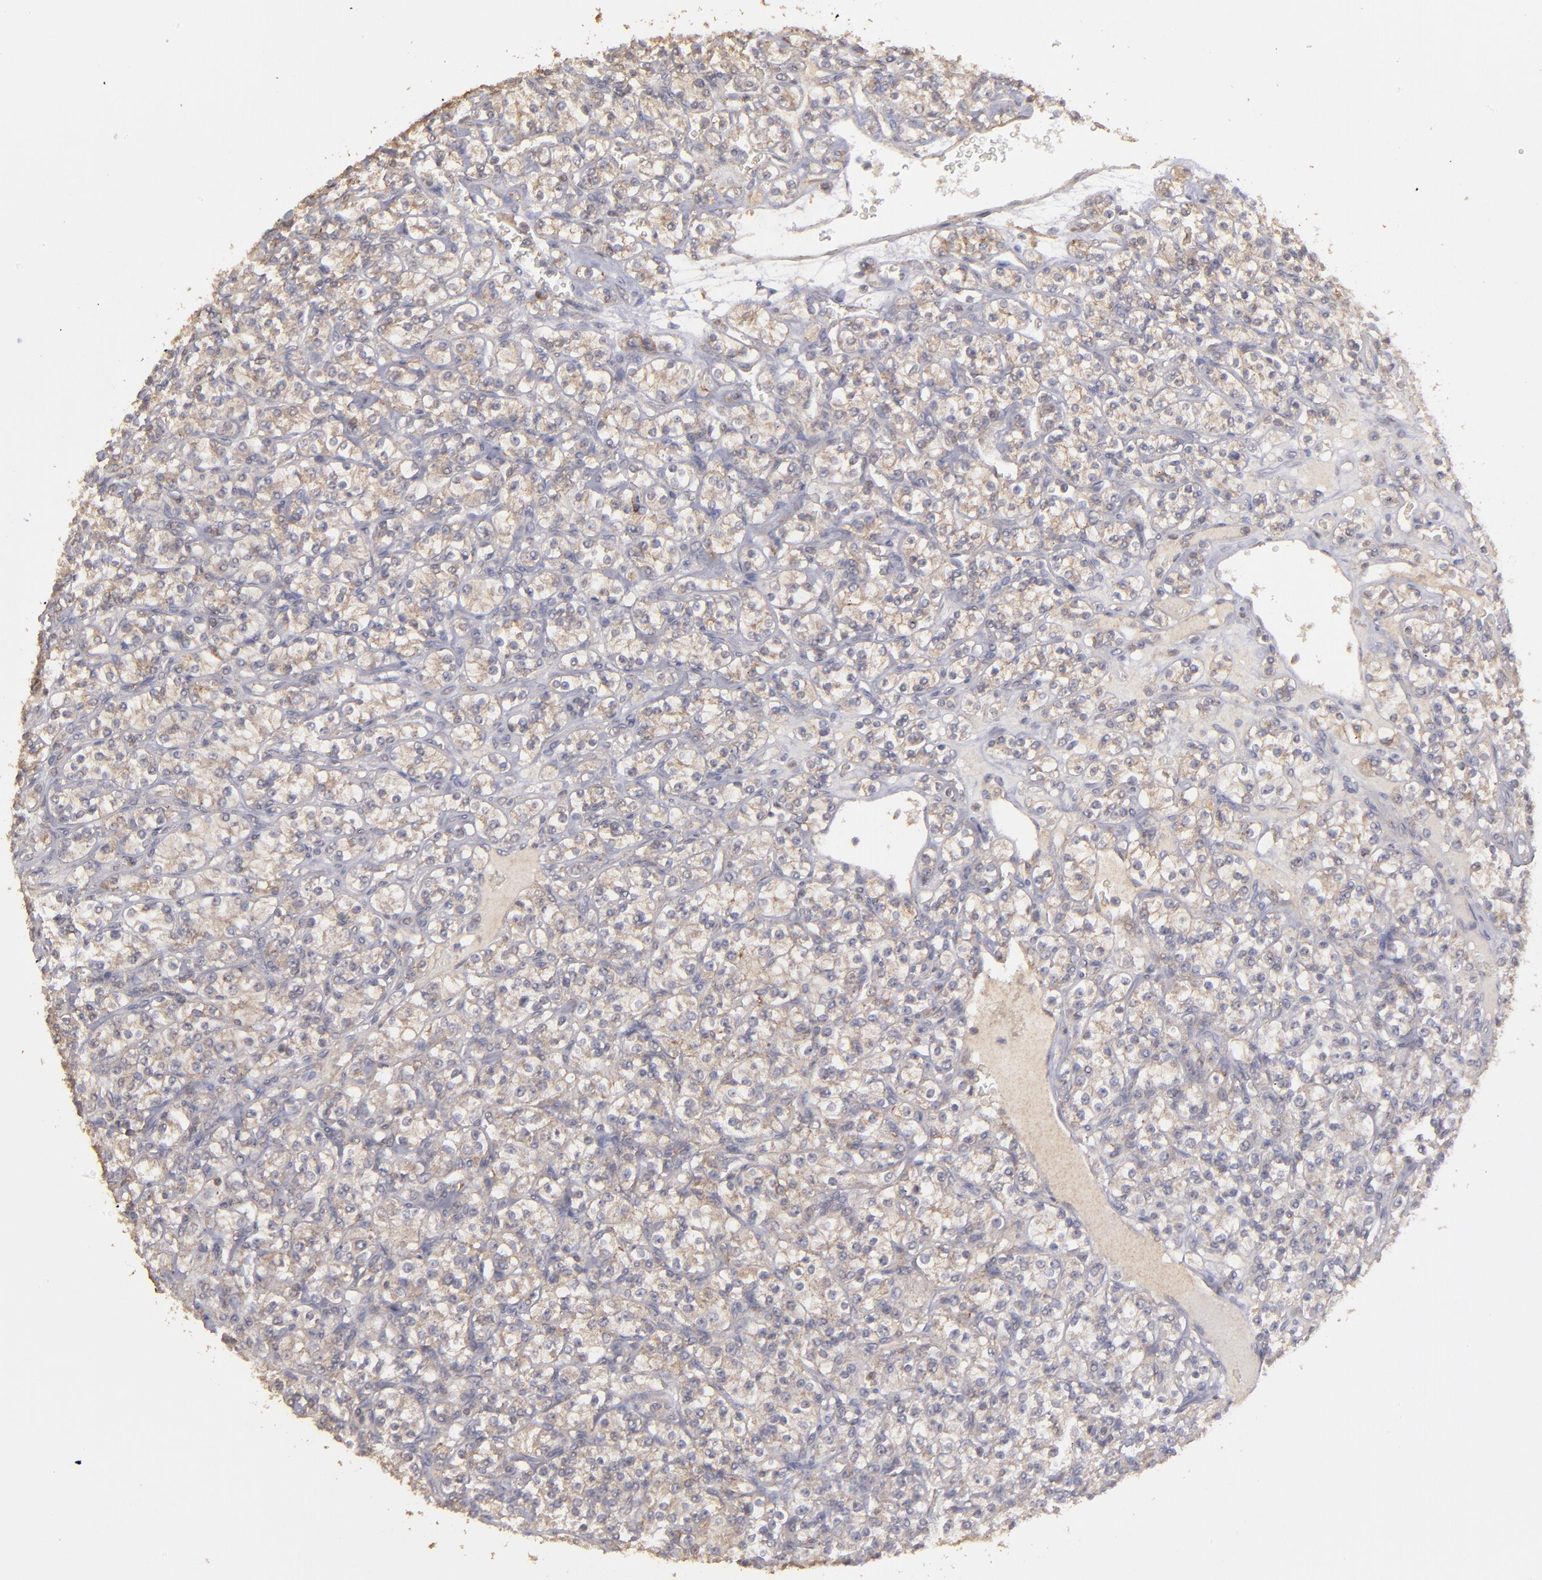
{"staining": {"intensity": "strong", "quantity": "25%-75%", "location": "cytoplasmic/membranous"}, "tissue": "renal cancer", "cell_type": "Tumor cells", "image_type": "cancer", "snomed": [{"axis": "morphology", "description": "Adenocarcinoma, NOS"}, {"axis": "topography", "description": "Kidney"}], "caption": "About 25%-75% of tumor cells in renal adenocarcinoma exhibit strong cytoplasmic/membranous protein expression as visualized by brown immunohistochemical staining.", "gene": "FAT1", "patient": {"sex": "male", "age": 77}}